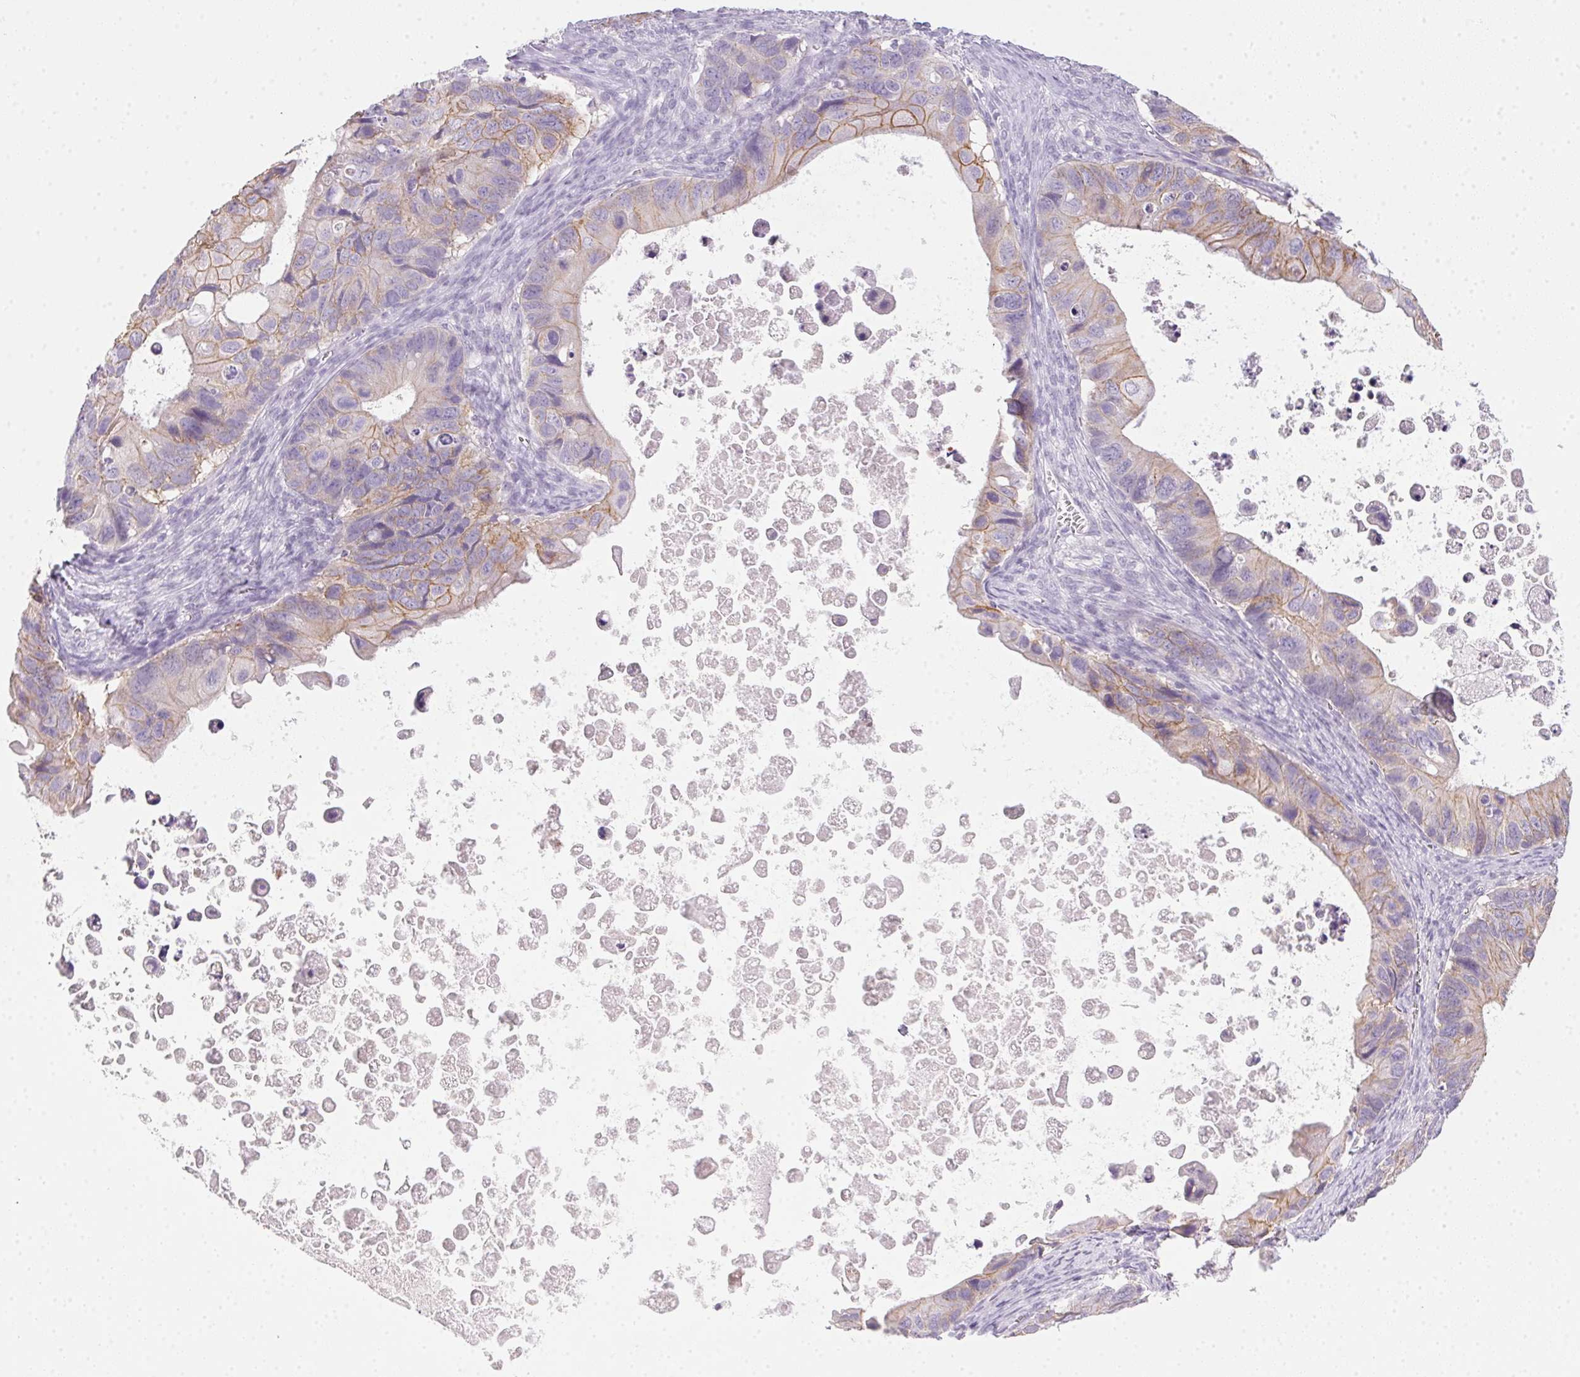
{"staining": {"intensity": "weak", "quantity": "25%-75%", "location": "cytoplasmic/membranous"}, "tissue": "ovarian cancer", "cell_type": "Tumor cells", "image_type": "cancer", "snomed": [{"axis": "morphology", "description": "Cystadenocarcinoma, mucinous, NOS"}, {"axis": "topography", "description": "Ovary"}], "caption": "A brown stain highlights weak cytoplasmic/membranous positivity of a protein in ovarian cancer (mucinous cystadenocarcinoma) tumor cells. The protein of interest is shown in brown color, while the nuclei are stained blue.", "gene": "POPDC2", "patient": {"sex": "female", "age": 64}}